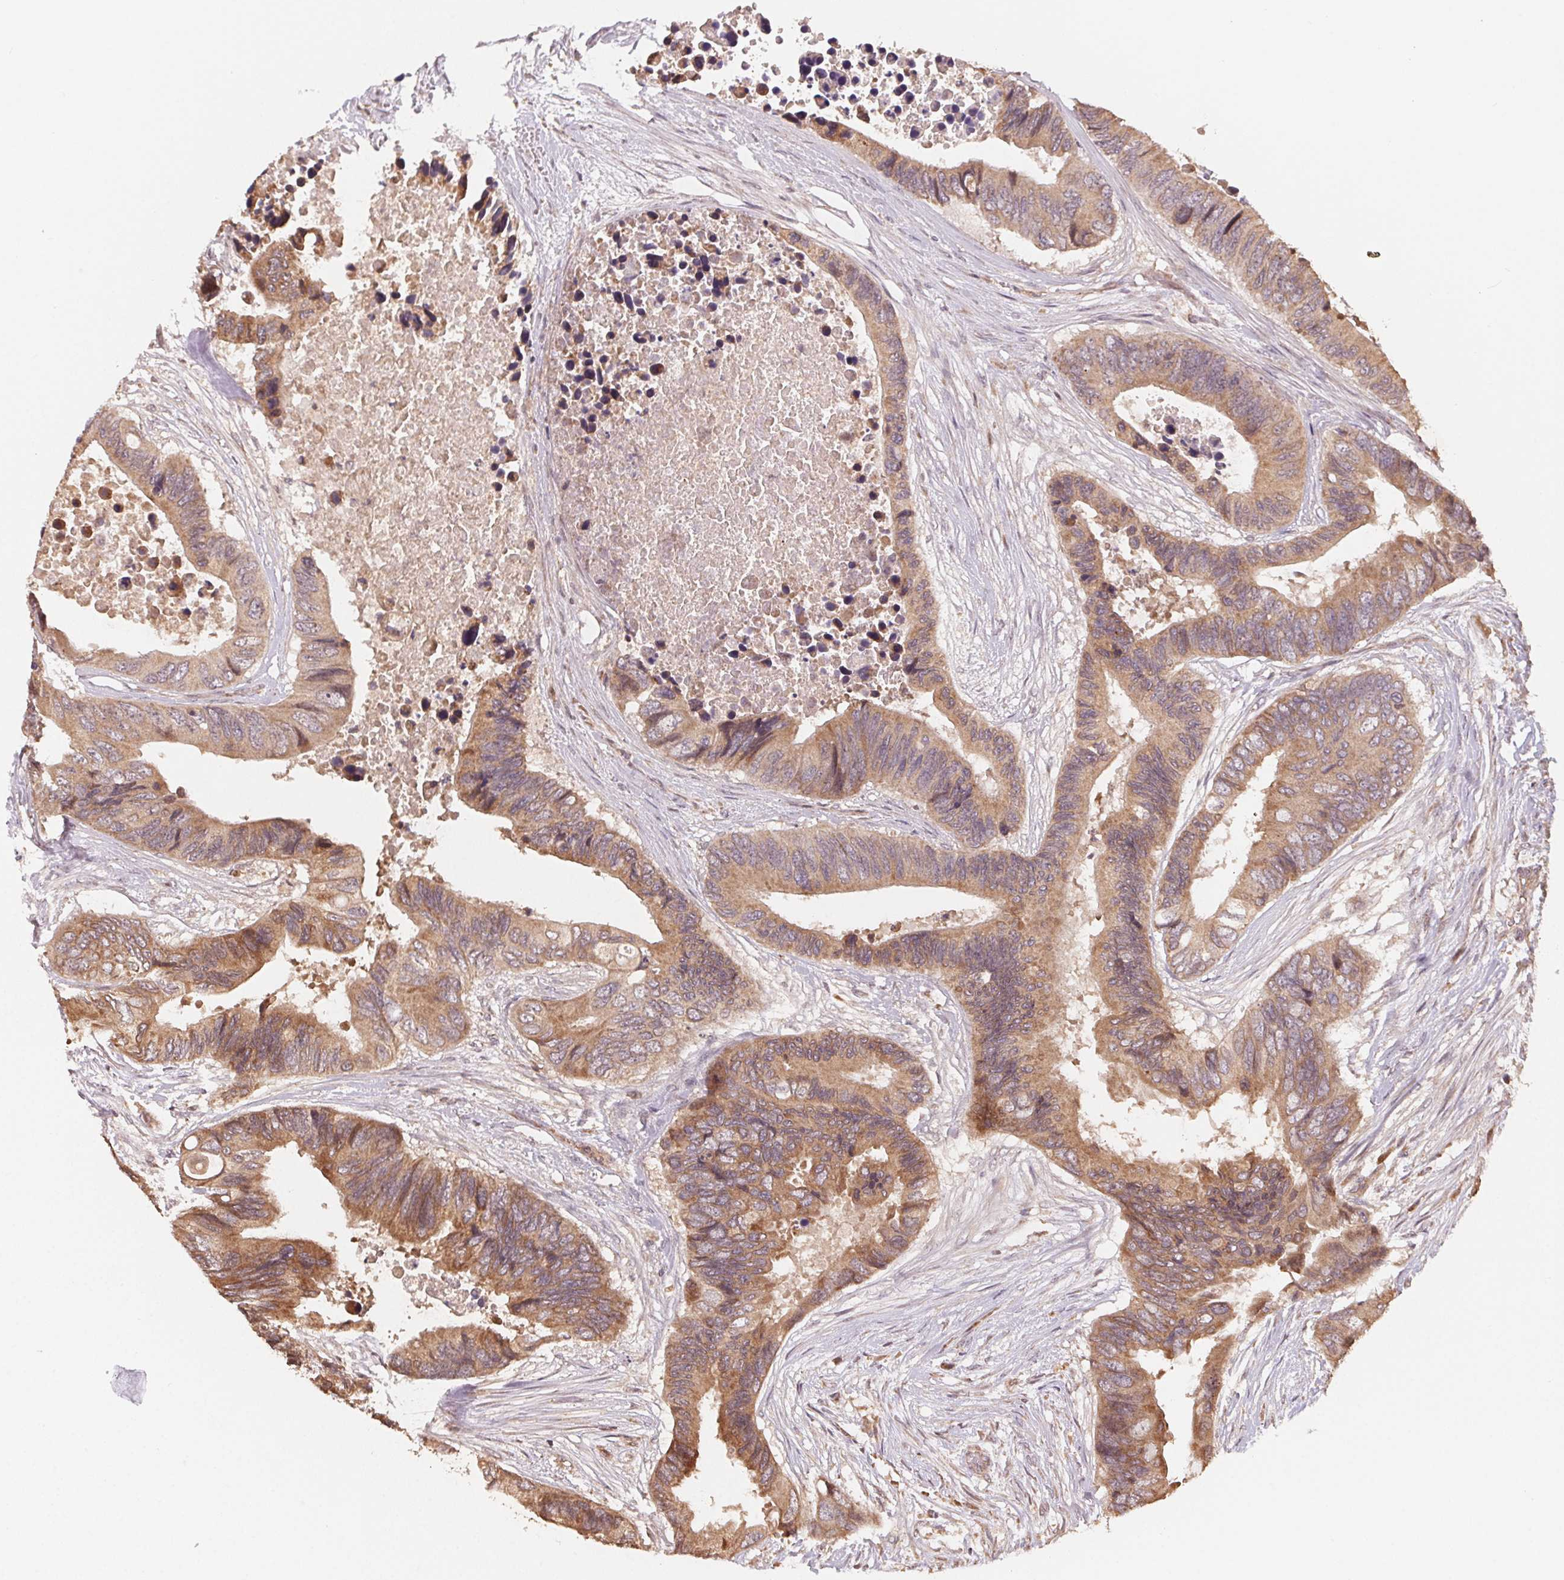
{"staining": {"intensity": "moderate", "quantity": ">75%", "location": "cytoplasmic/membranous"}, "tissue": "colorectal cancer", "cell_type": "Tumor cells", "image_type": "cancer", "snomed": [{"axis": "morphology", "description": "Adenocarcinoma, NOS"}, {"axis": "topography", "description": "Rectum"}], "caption": "Colorectal cancer stained with a brown dye demonstrates moderate cytoplasmic/membranous positive expression in about >75% of tumor cells.", "gene": "WBP2", "patient": {"sex": "male", "age": 63}}